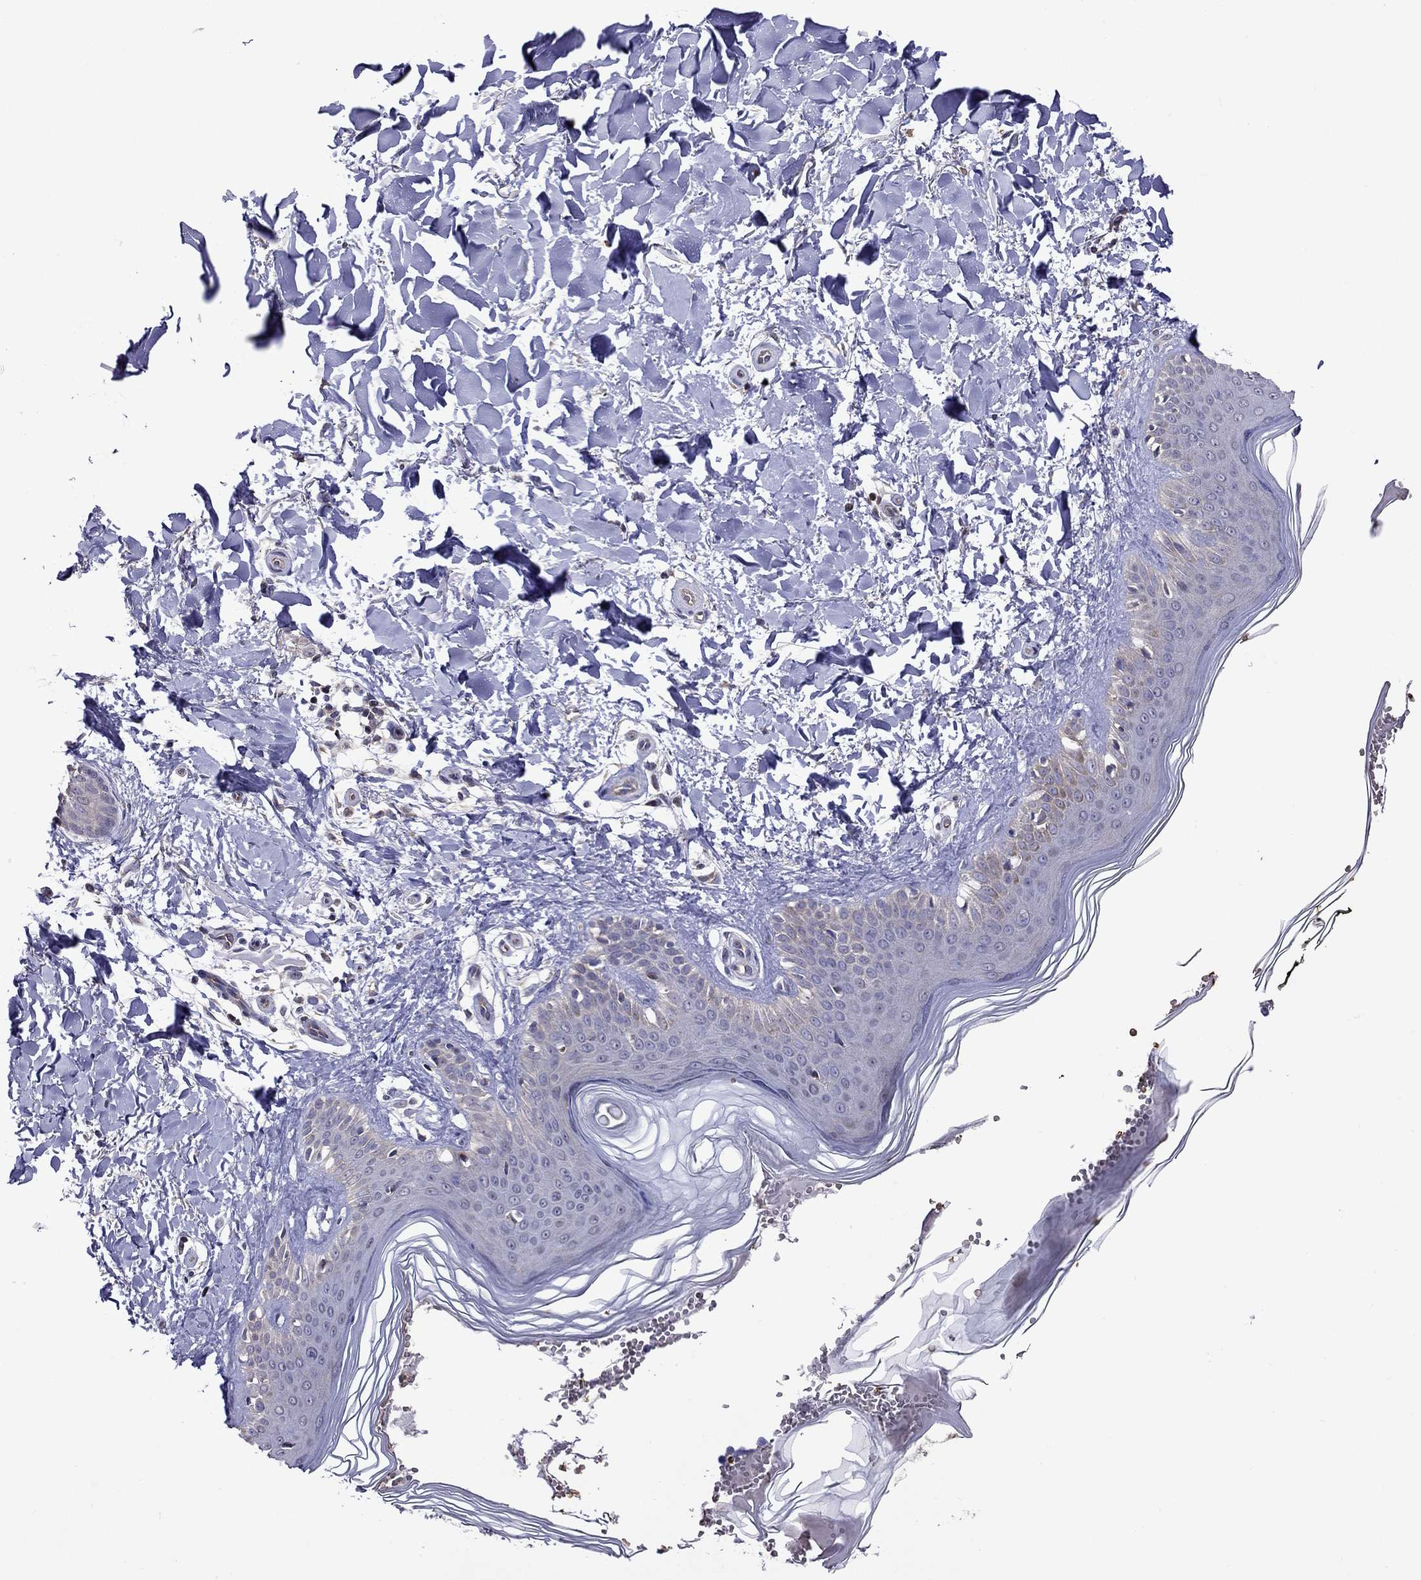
{"staining": {"intensity": "negative", "quantity": "none", "location": "none"}, "tissue": "melanoma", "cell_type": "Tumor cells", "image_type": "cancer", "snomed": [{"axis": "morphology", "description": "Malignant melanoma, NOS"}, {"axis": "topography", "description": "Skin"}], "caption": "The histopathology image reveals no staining of tumor cells in malignant melanoma.", "gene": "ADAM28", "patient": {"sex": "female", "age": 73}}